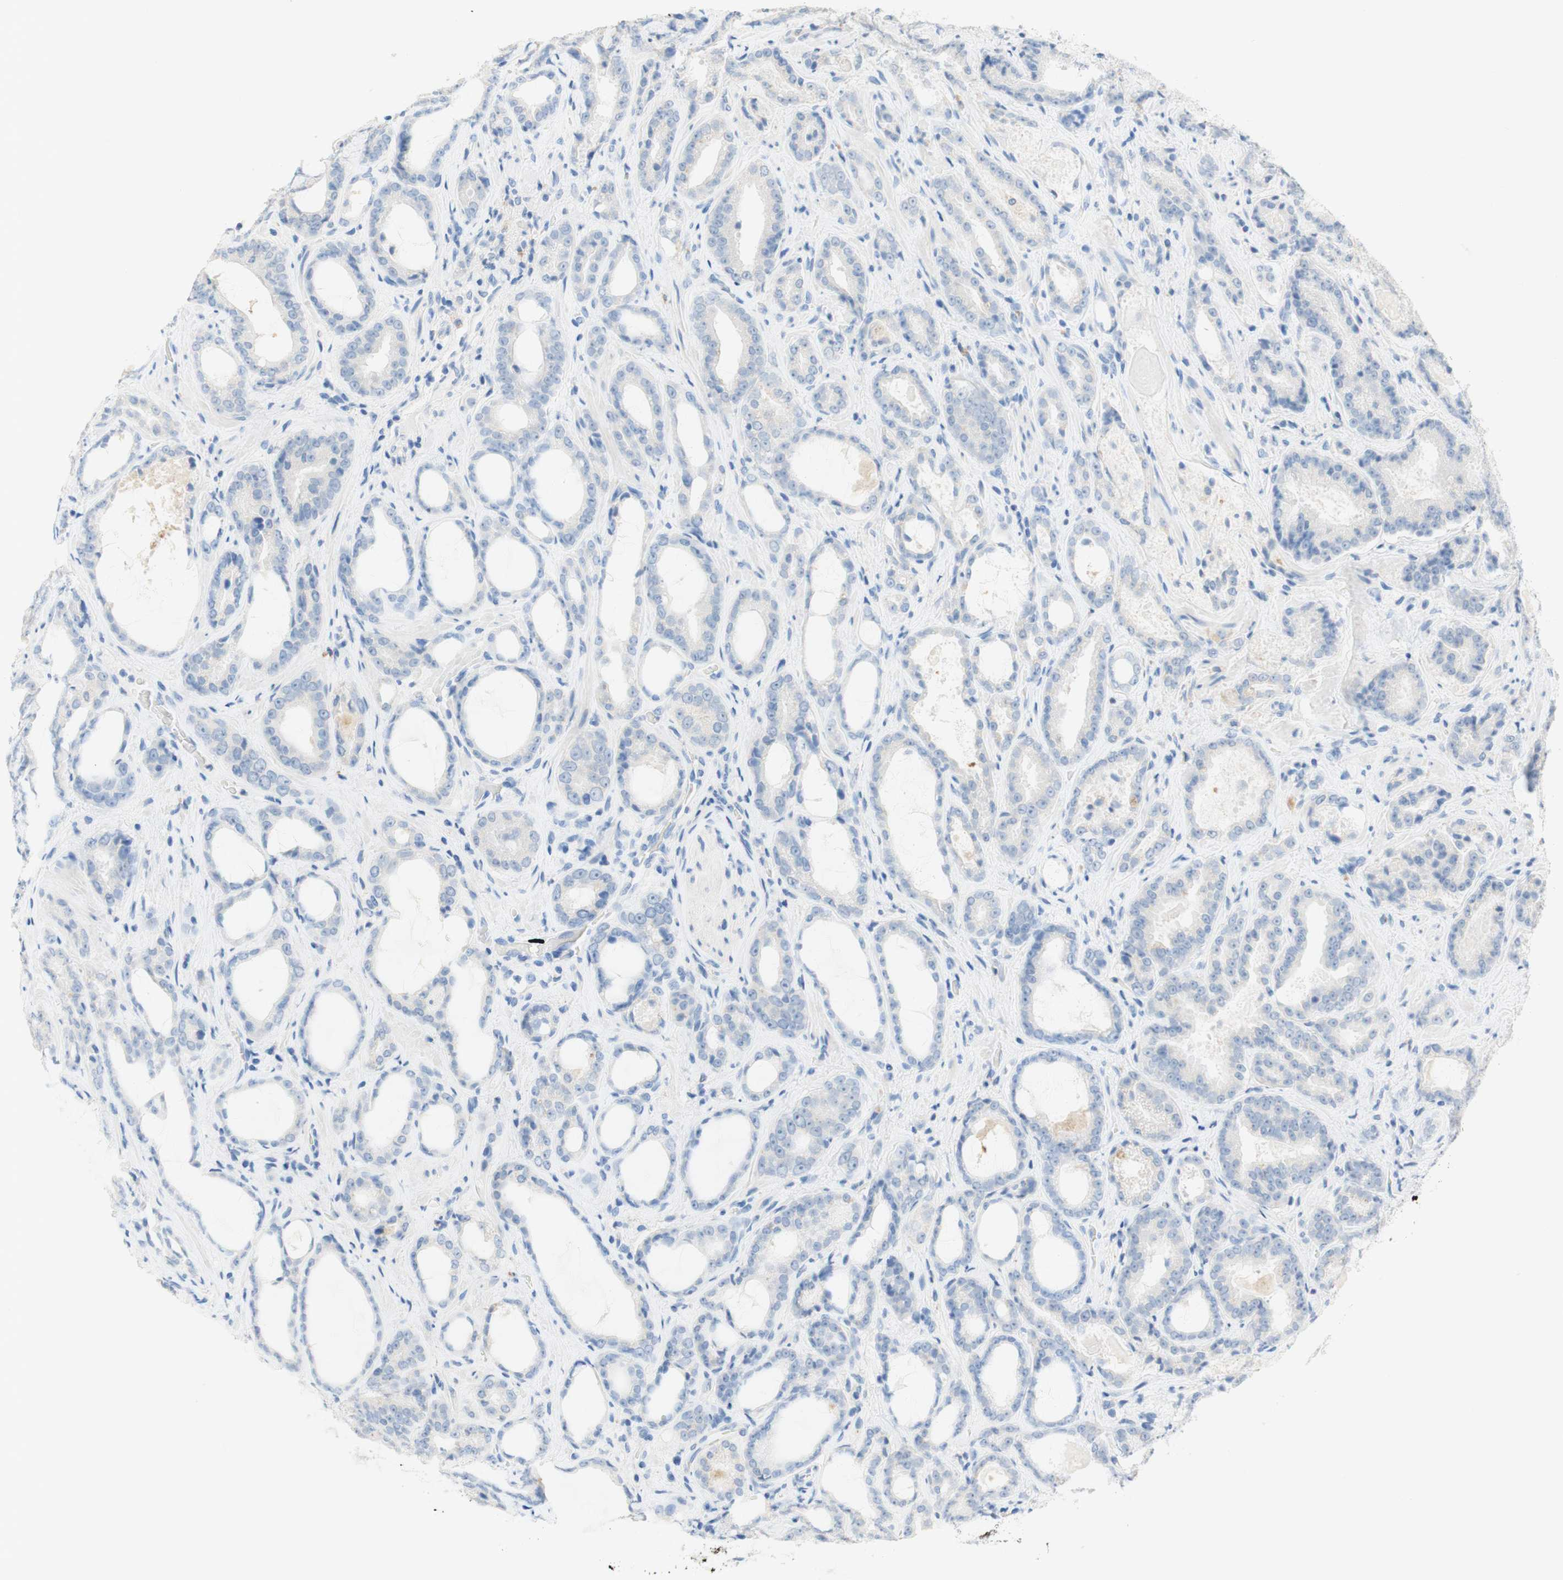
{"staining": {"intensity": "negative", "quantity": "none", "location": "none"}, "tissue": "prostate cancer", "cell_type": "Tumor cells", "image_type": "cancer", "snomed": [{"axis": "morphology", "description": "Adenocarcinoma, Low grade"}, {"axis": "topography", "description": "Prostate"}], "caption": "A micrograph of prostate adenocarcinoma (low-grade) stained for a protein exhibits no brown staining in tumor cells.", "gene": "POLR2J3", "patient": {"sex": "male", "age": 60}}